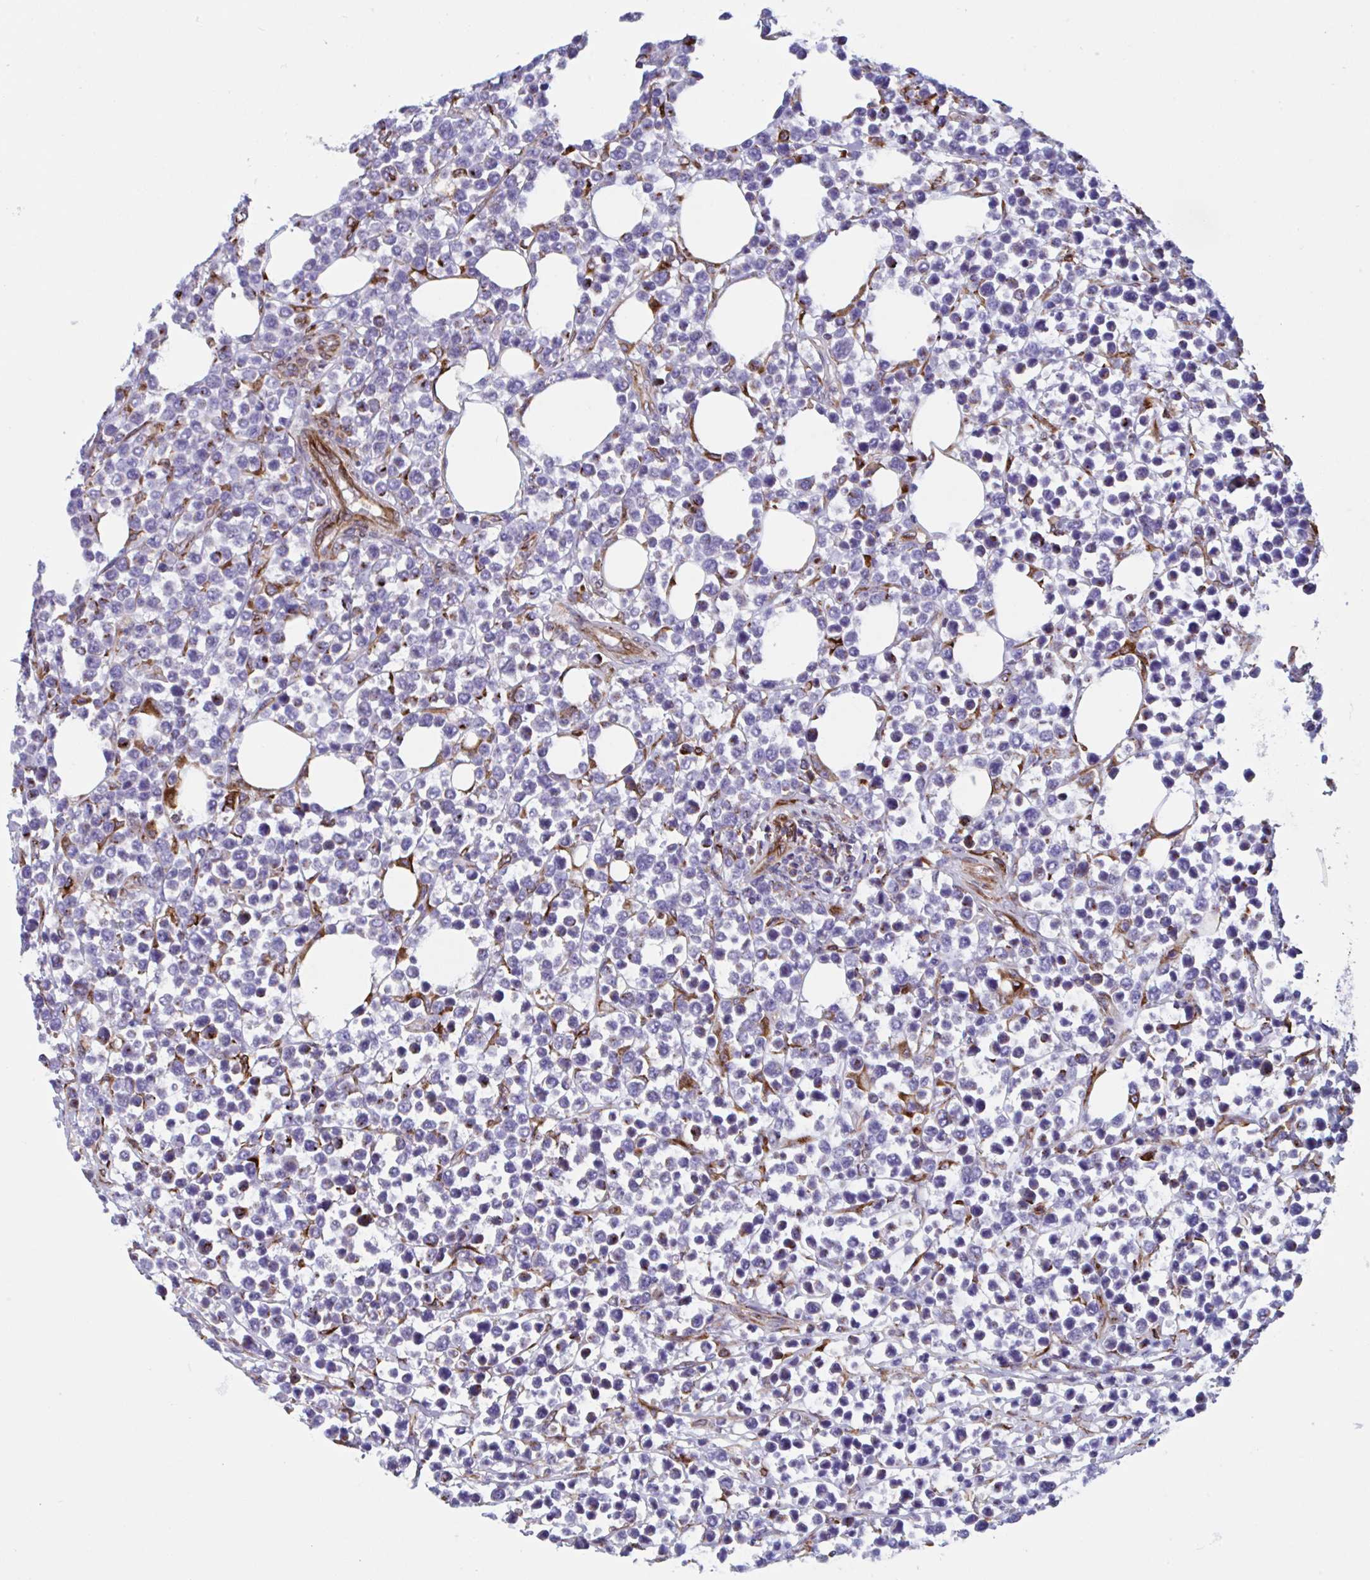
{"staining": {"intensity": "negative", "quantity": "none", "location": "none"}, "tissue": "lymphoma", "cell_type": "Tumor cells", "image_type": "cancer", "snomed": [{"axis": "morphology", "description": "Malignant lymphoma, non-Hodgkin's type, High grade"}, {"axis": "topography", "description": "Soft tissue"}], "caption": "DAB (3,3'-diaminobenzidine) immunohistochemical staining of human lymphoma displays no significant staining in tumor cells.", "gene": "RFK", "patient": {"sex": "female", "age": 56}}